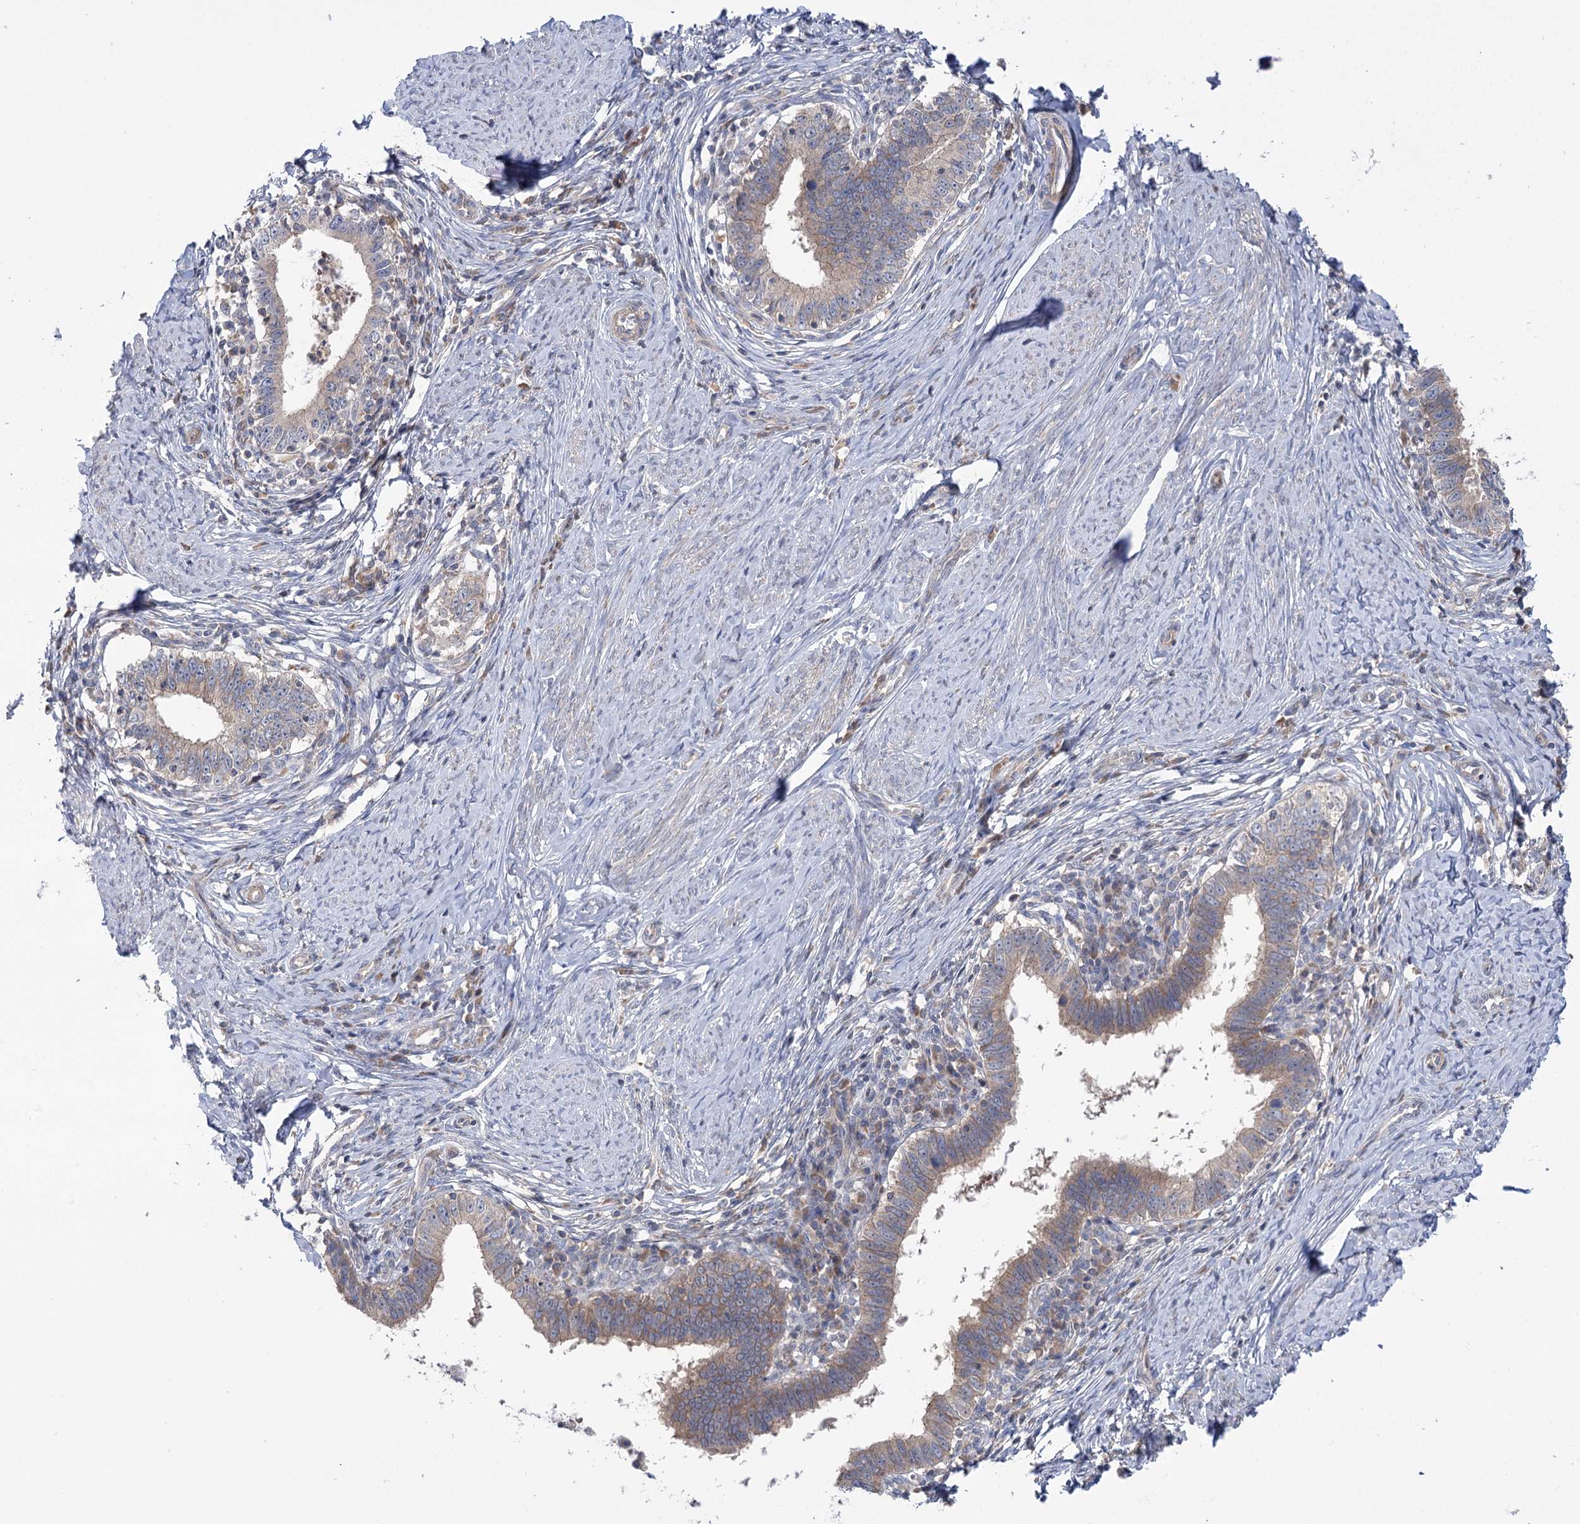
{"staining": {"intensity": "weak", "quantity": ">75%", "location": "cytoplasmic/membranous"}, "tissue": "cervical cancer", "cell_type": "Tumor cells", "image_type": "cancer", "snomed": [{"axis": "morphology", "description": "Adenocarcinoma, NOS"}, {"axis": "topography", "description": "Cervix"}], "caption": "This is a histology image of IHC staining of cervical cancer (adenocarcinoma), which shows weak staining in the cytoplasmic/membranous of tumor cells.", "gene": "VPS37B", "patient": {"sex": "female", "age": 36}}